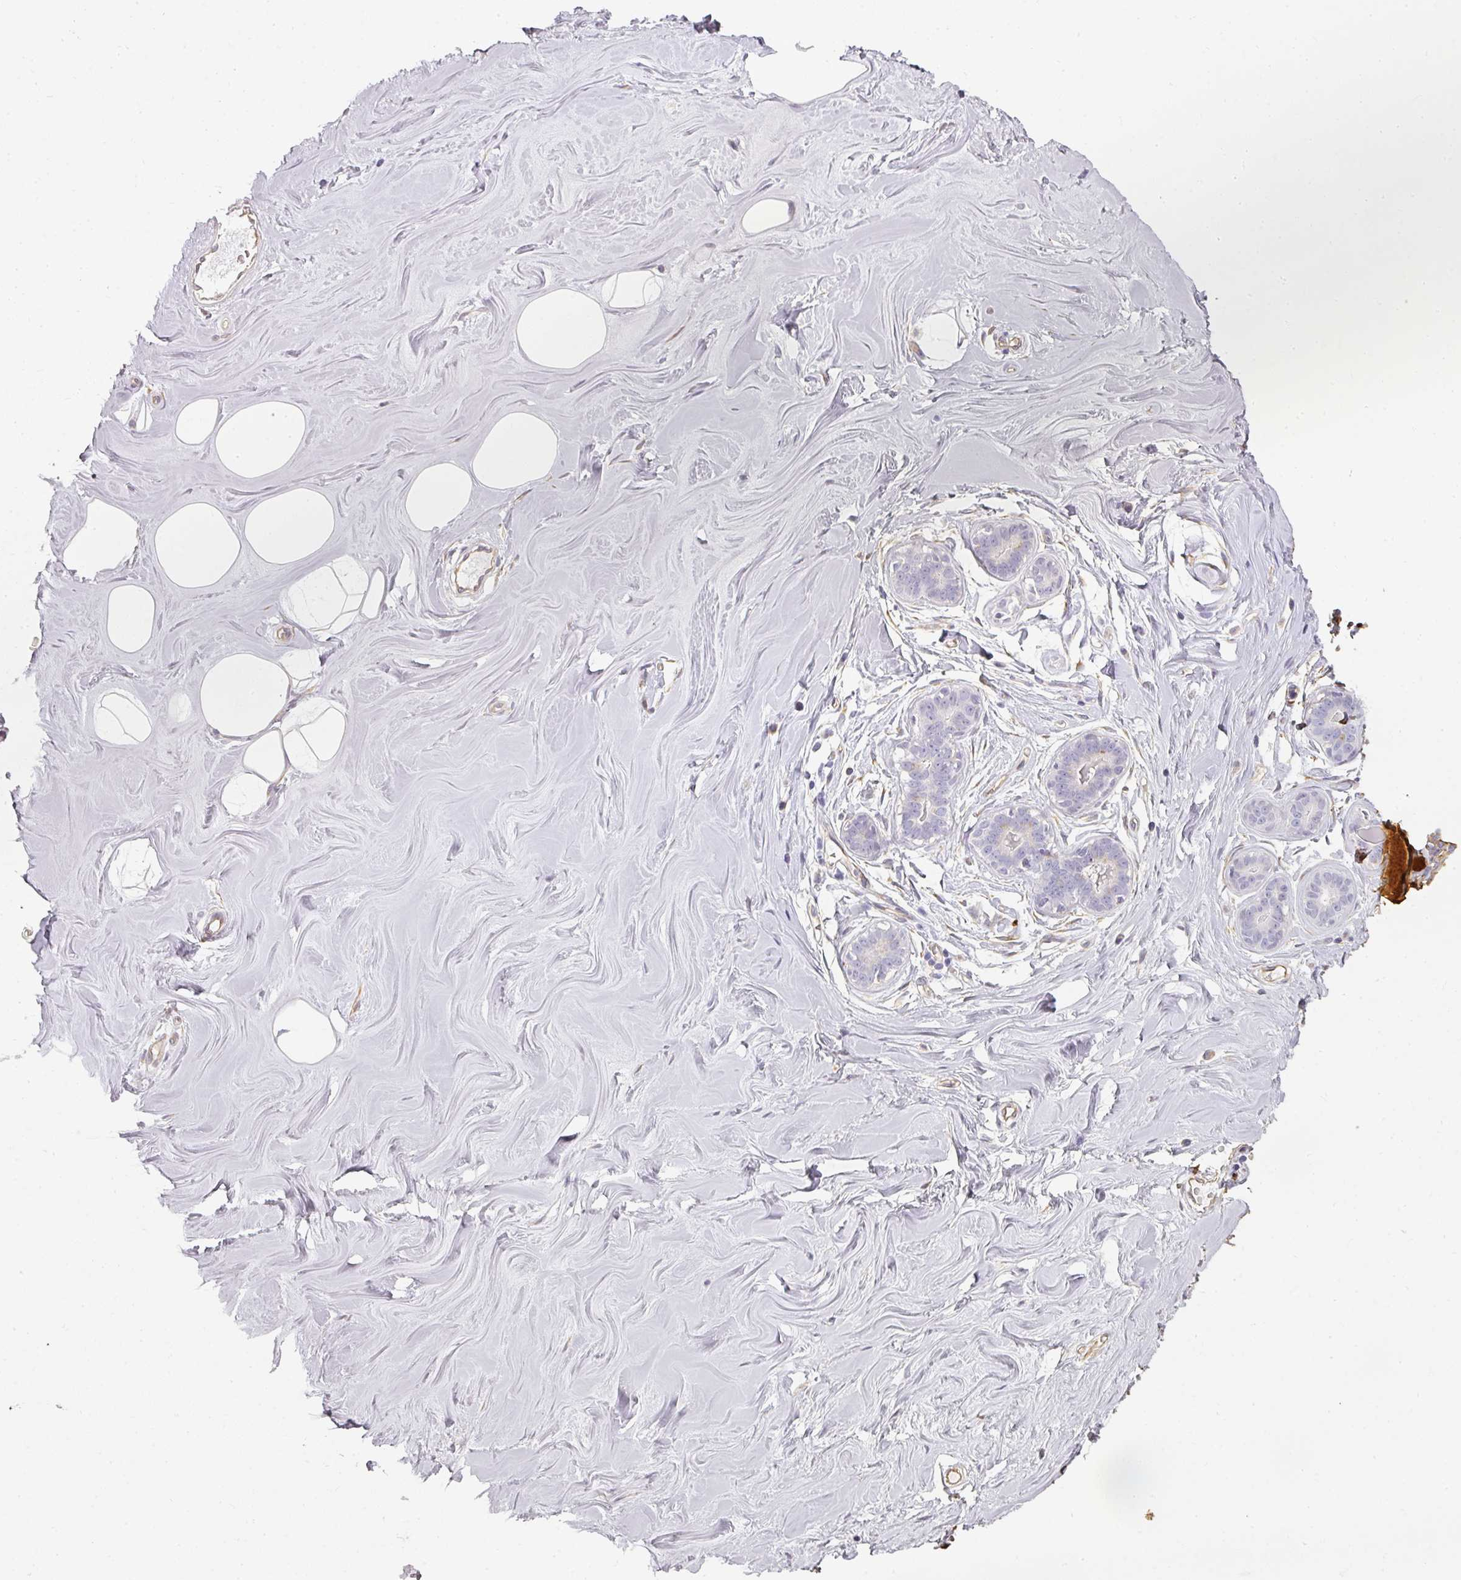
{"staining": {"intensity": "negative", "quantity": "none", "location": "none"}, "tissue": "breast", "cell_type": "Adipocytes", "image_type": "normal", "snomed": [{"axis": "morphology", "description": "Normal tissue, NOS"}, {"axis": "topography", "description": "Breast"}], "caption": "This micrograph is of benign breast stained with IHC to label a protein in brown with the nuclei are counter-stained blue. There is no staining in adipocytes. (DAB IHC with hematoxylin counter stain).", "gene": "ATP8B2", "patient": {"sex": "female", "age": 25}}